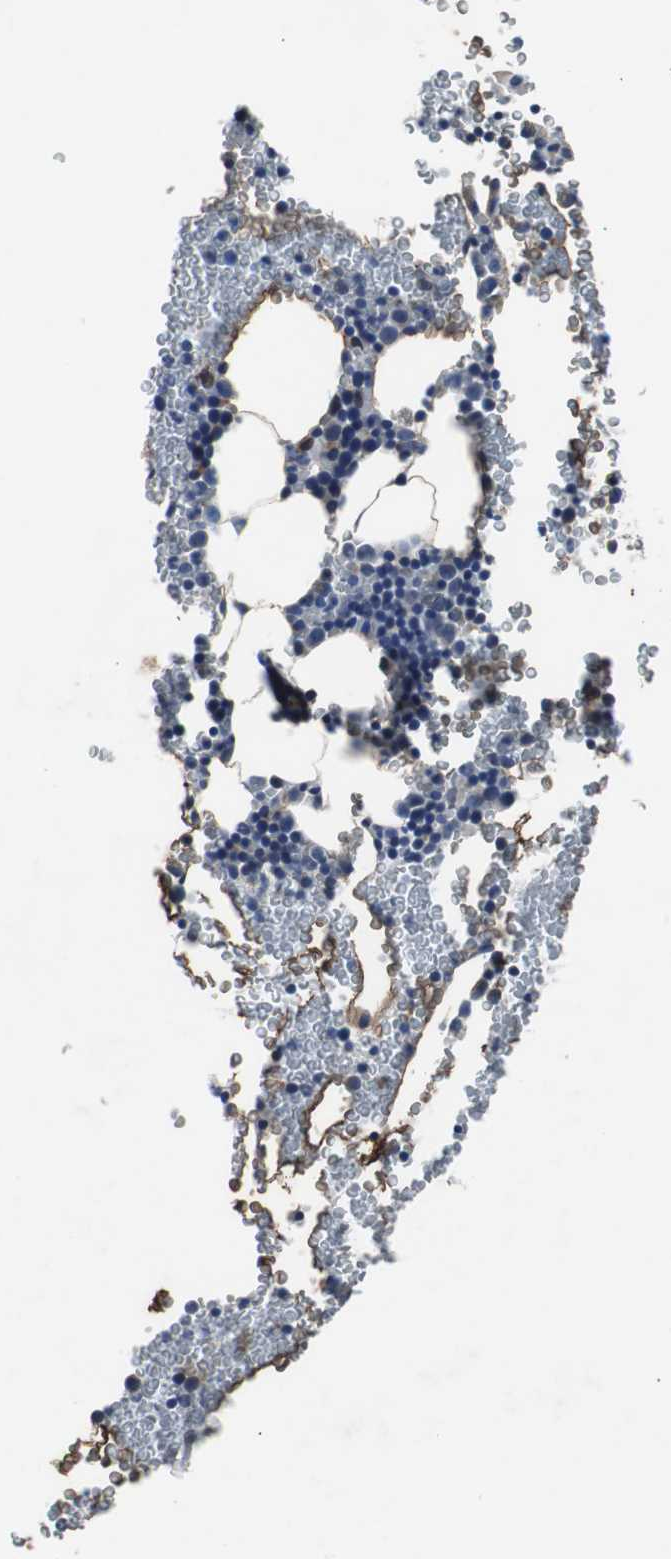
{"staining": {"intensity": "moderate", "quantity": "<25%", "location": "cytoplasmic/membranous"}, "tissue": "bone marrow", "cell_type": "Hematopoietic cells", "image_type": "normal", "snomed": [{"axis": "morphology", "description": "Normal tissue, NOS"}, {"axis": "morphology", "description": "Inflammation, NOS"}, {"axis": "topography", "description": "Bone marrow"}], "caption": "Protein expression analysis of benign human bone marrow reveals moderate cytoplasmic/membranous staining in about <25% of hematopoietic cells.", "gene": "RBM47", "patient": {"sex": "male", "age": 22}}